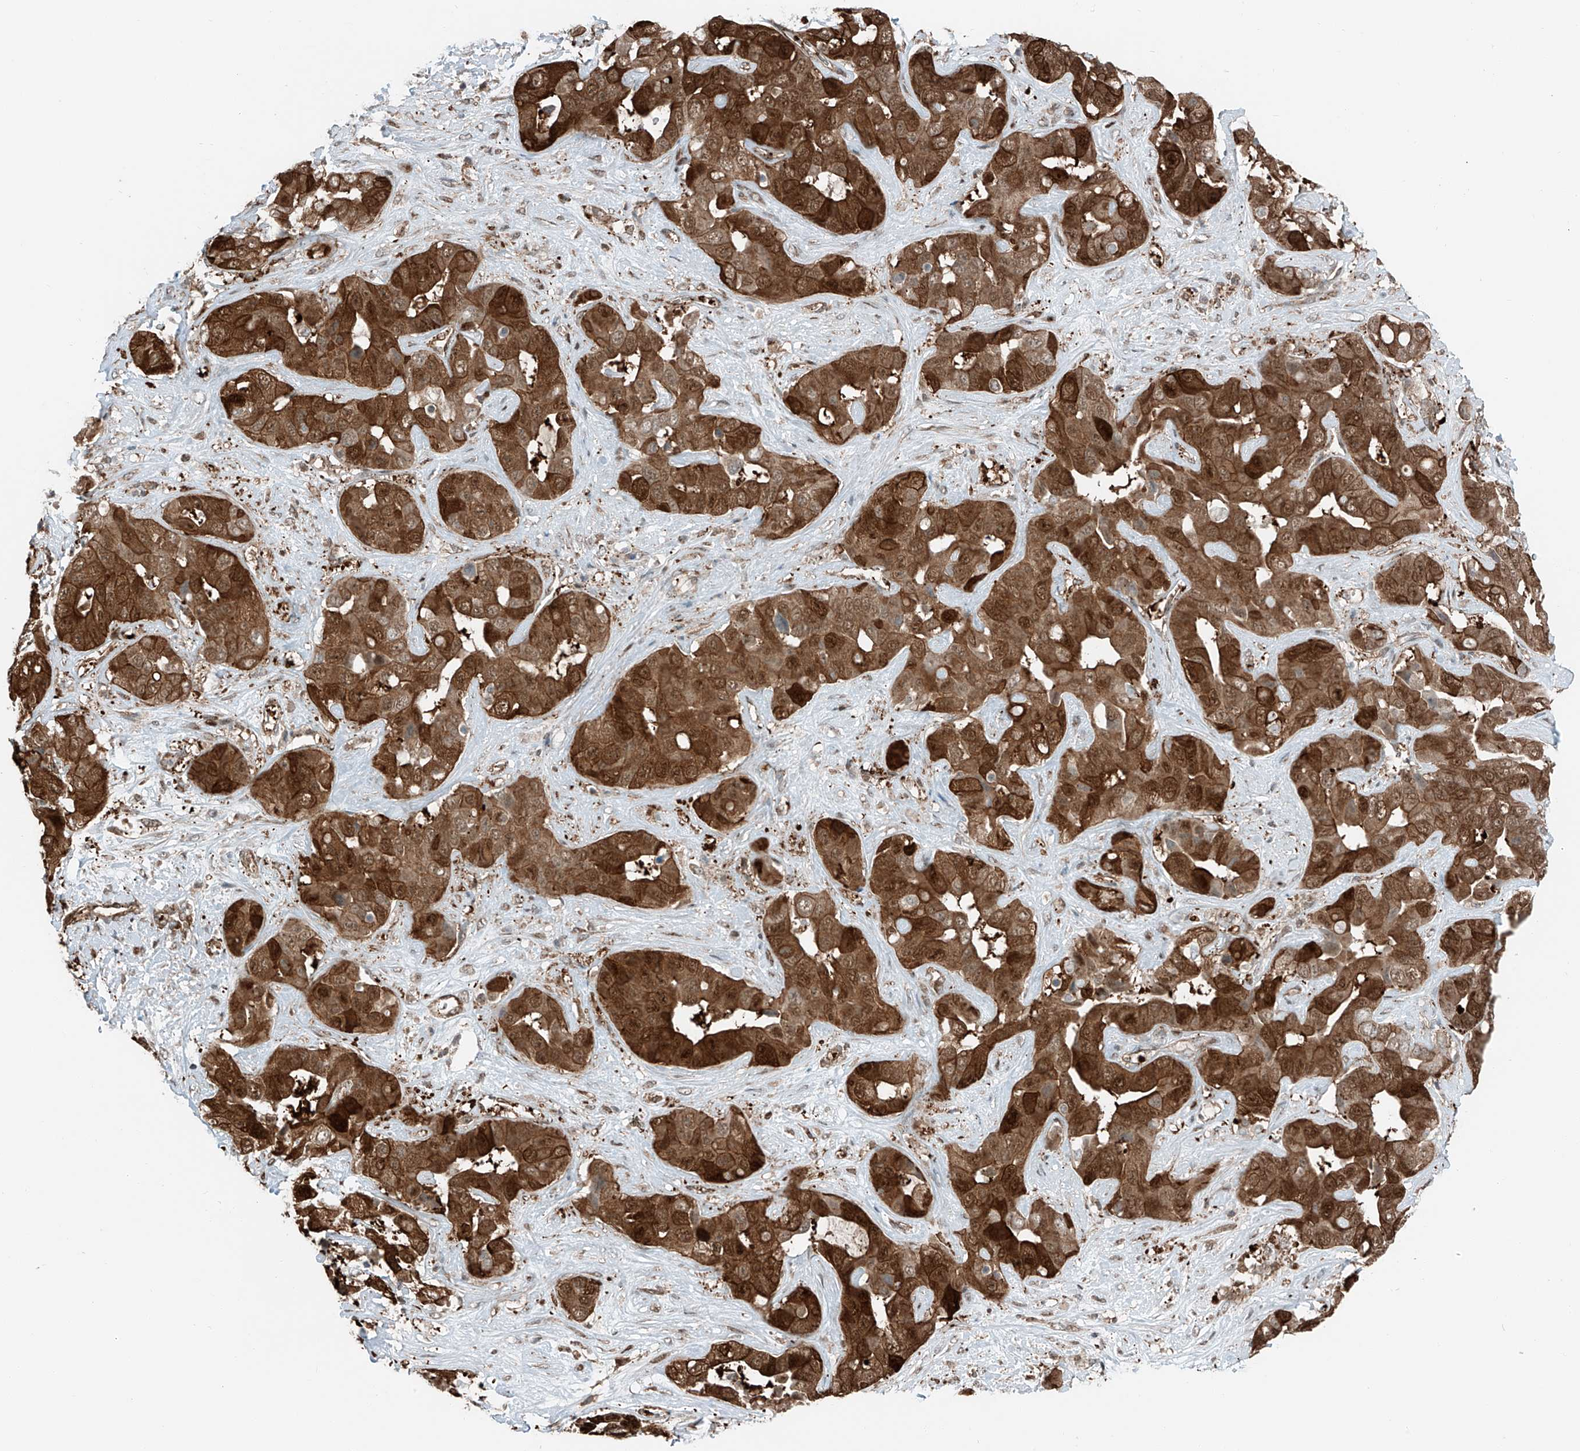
{"staining": {"intensity": "strong", "quantity": ">75%", "location": "cytoplasmic/membranous,nuclear"}, "tissue": "liver cancer", "cell_type": "Tumor cells", "image_type": "cancer", "snomed": [{"axis": "morphology", "description": "Cholangiocarcinoma"}, {"axis": "topography", "description": "Liver"}], "caption": "This is a histology image of immunohistochemistry staining of liver cholangiocarcinoma, which shows strong staining in the cytoplasmic/membranous and nuclear of tumor cells.", "gene": "USP48", "patient": {"sex": "female", "age": 52}}